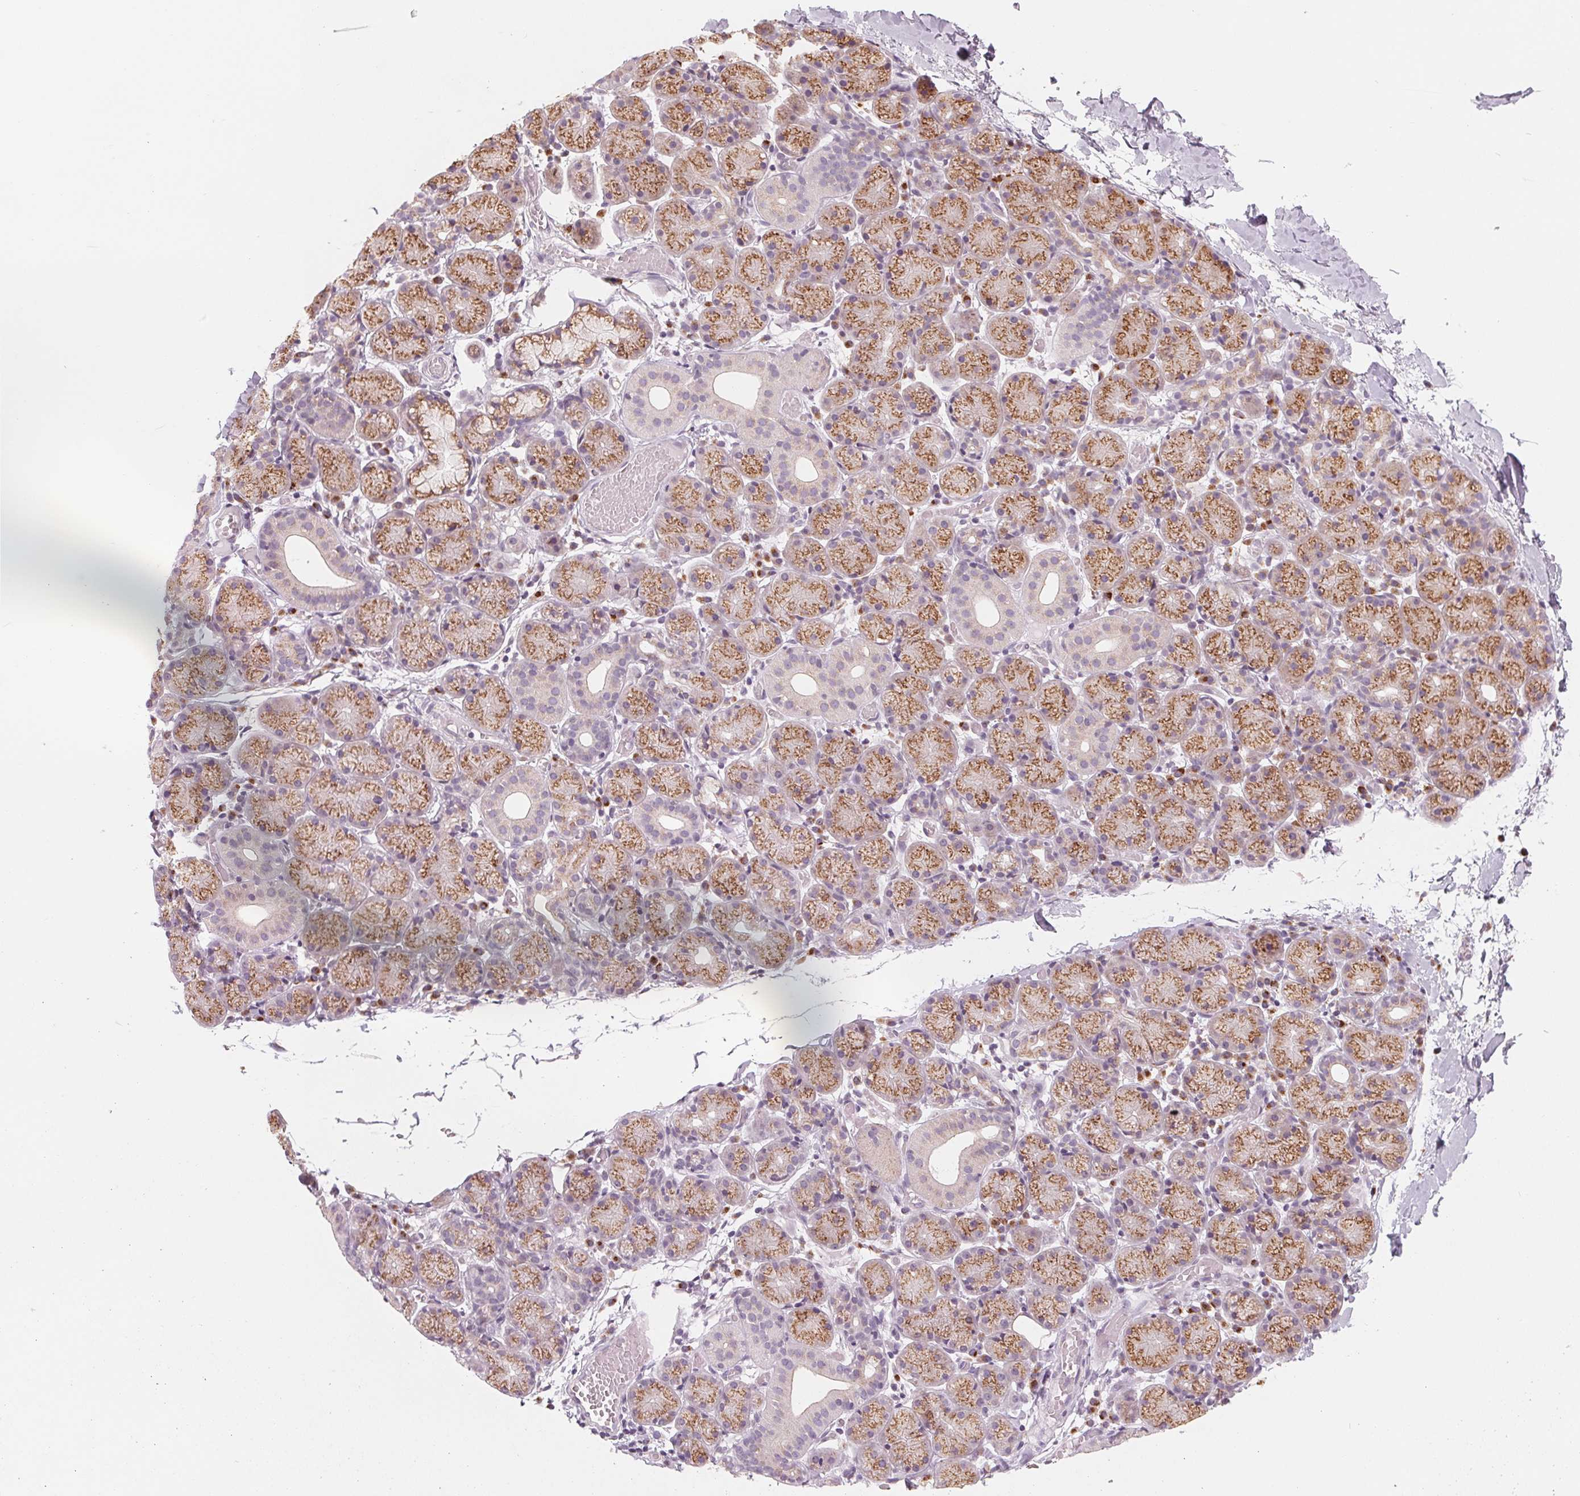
{"staining": {"intensity": "moderate", "quantity": "25%-75%", "location": "cytoplasmic/membranous"}, "tissue": "salivary gland", "cell_type": "Glandular cells", "image_type": "normal", "snomed": [{"axis": "morphology", "description": "Normal tissue, NOS"}, {"axis": "topography", "description": "Salivary gland"}], "caption": "The micrograph demonstrates immunohistochemical staining of normal salivary gland. There is moderate cytoplasmic/membranous staining is seen in about 25%-75% of glandular cells.", "gene": "IL9R", "patient": {"sex": "female", "age": 24}}